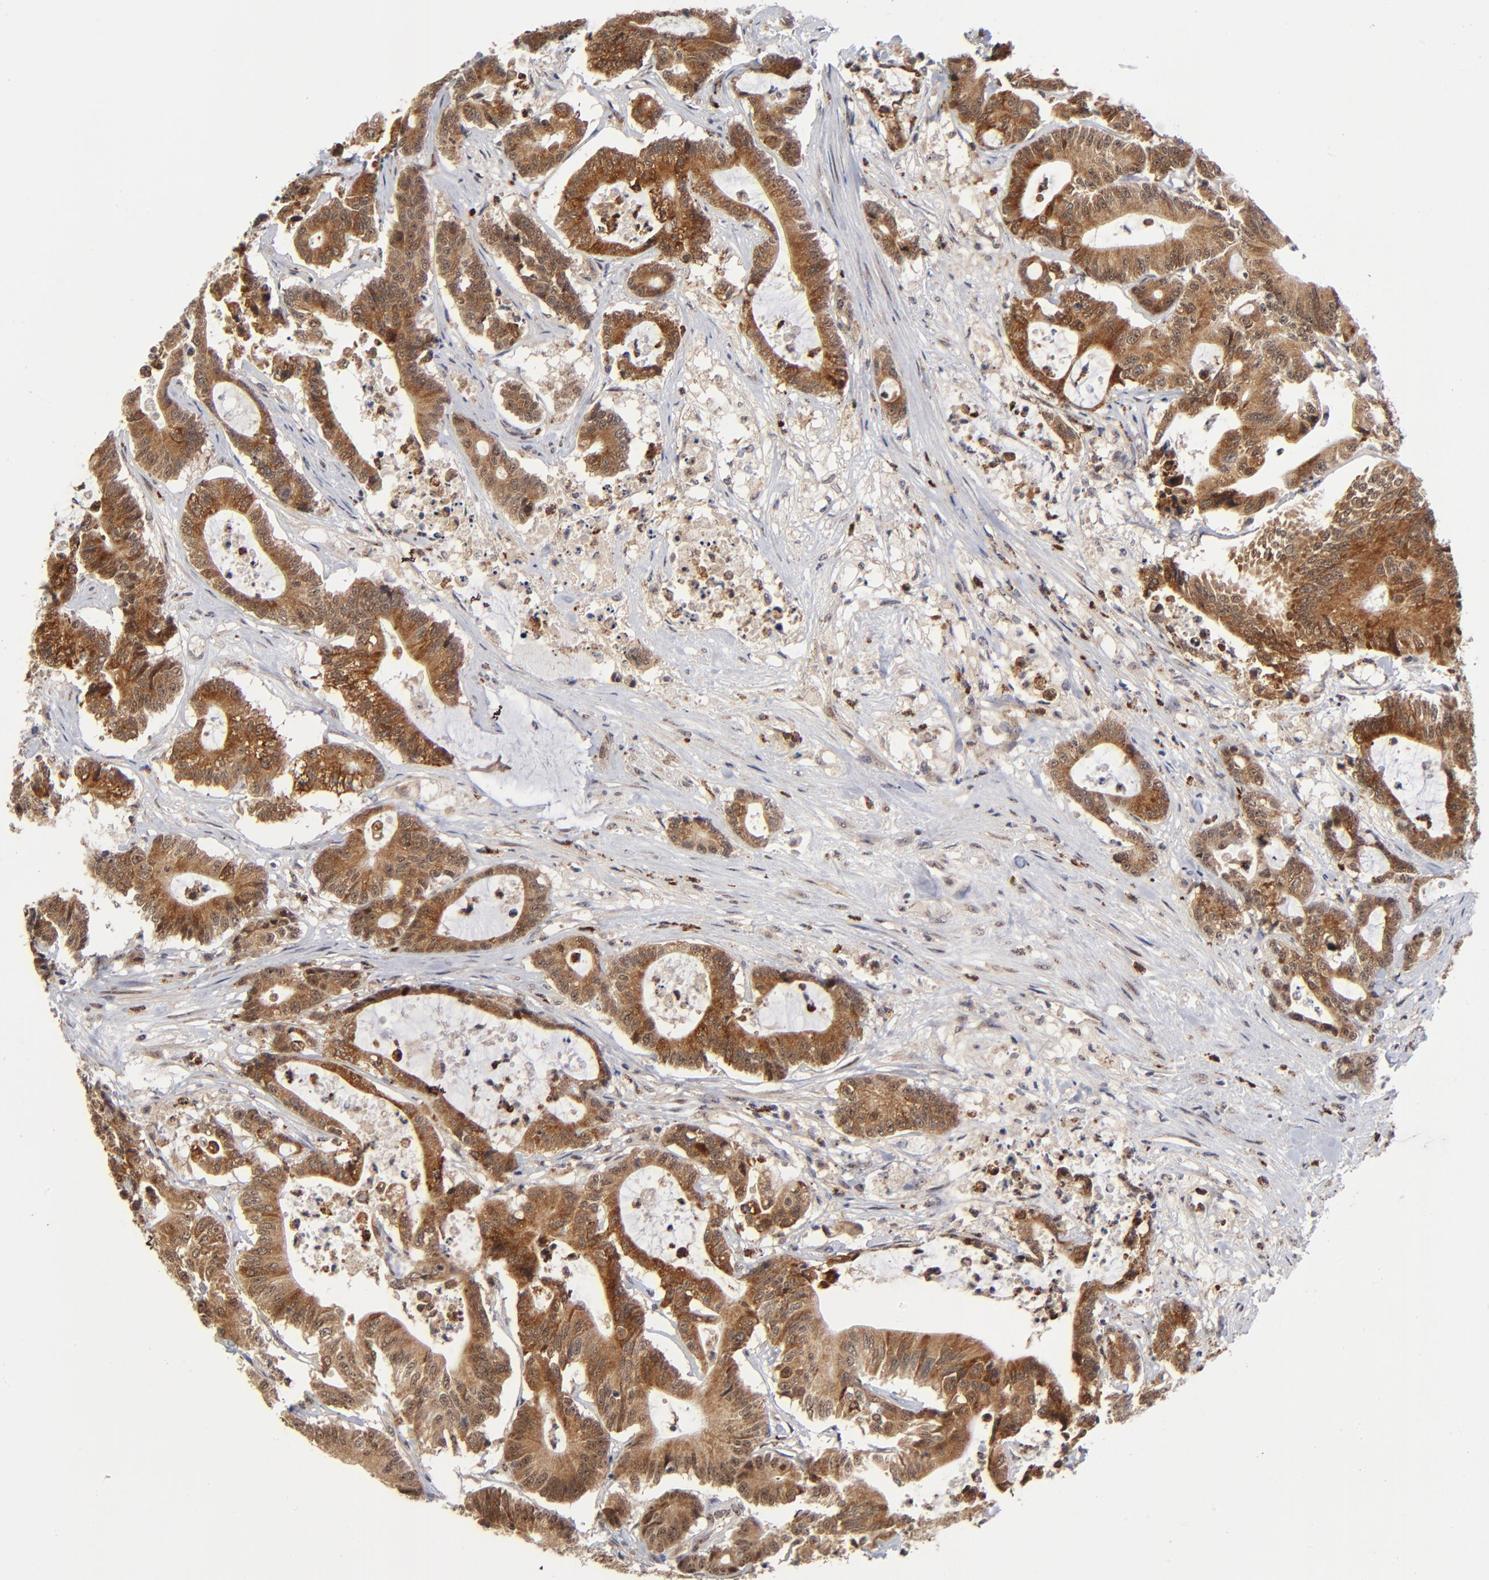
{"staining": {"intensity": "moderate", "quantity": "25%-75%", "location": "cytoplasmic/membranous,nuclear"}, "tissue": "colorectal cancer", "cell_type": "Tumor cells", "image_type": "cancer", "snomed": [{"axis": "morphology", "description": "Adenocarcinoma, NOS"}, {"axis": "topography", "description": "Colon"}], "caption": "Colorectal cancer stained with DAB (3,3'-diaminobenzidine) immunohistochemistry (IHC) displays medium levels of moderate cytoplasmic/membranous and nuclear expression in about 25%-75% of tumor cells.", "gene": "ZNF419", "patient": {"sex": "female", "age": 84}}